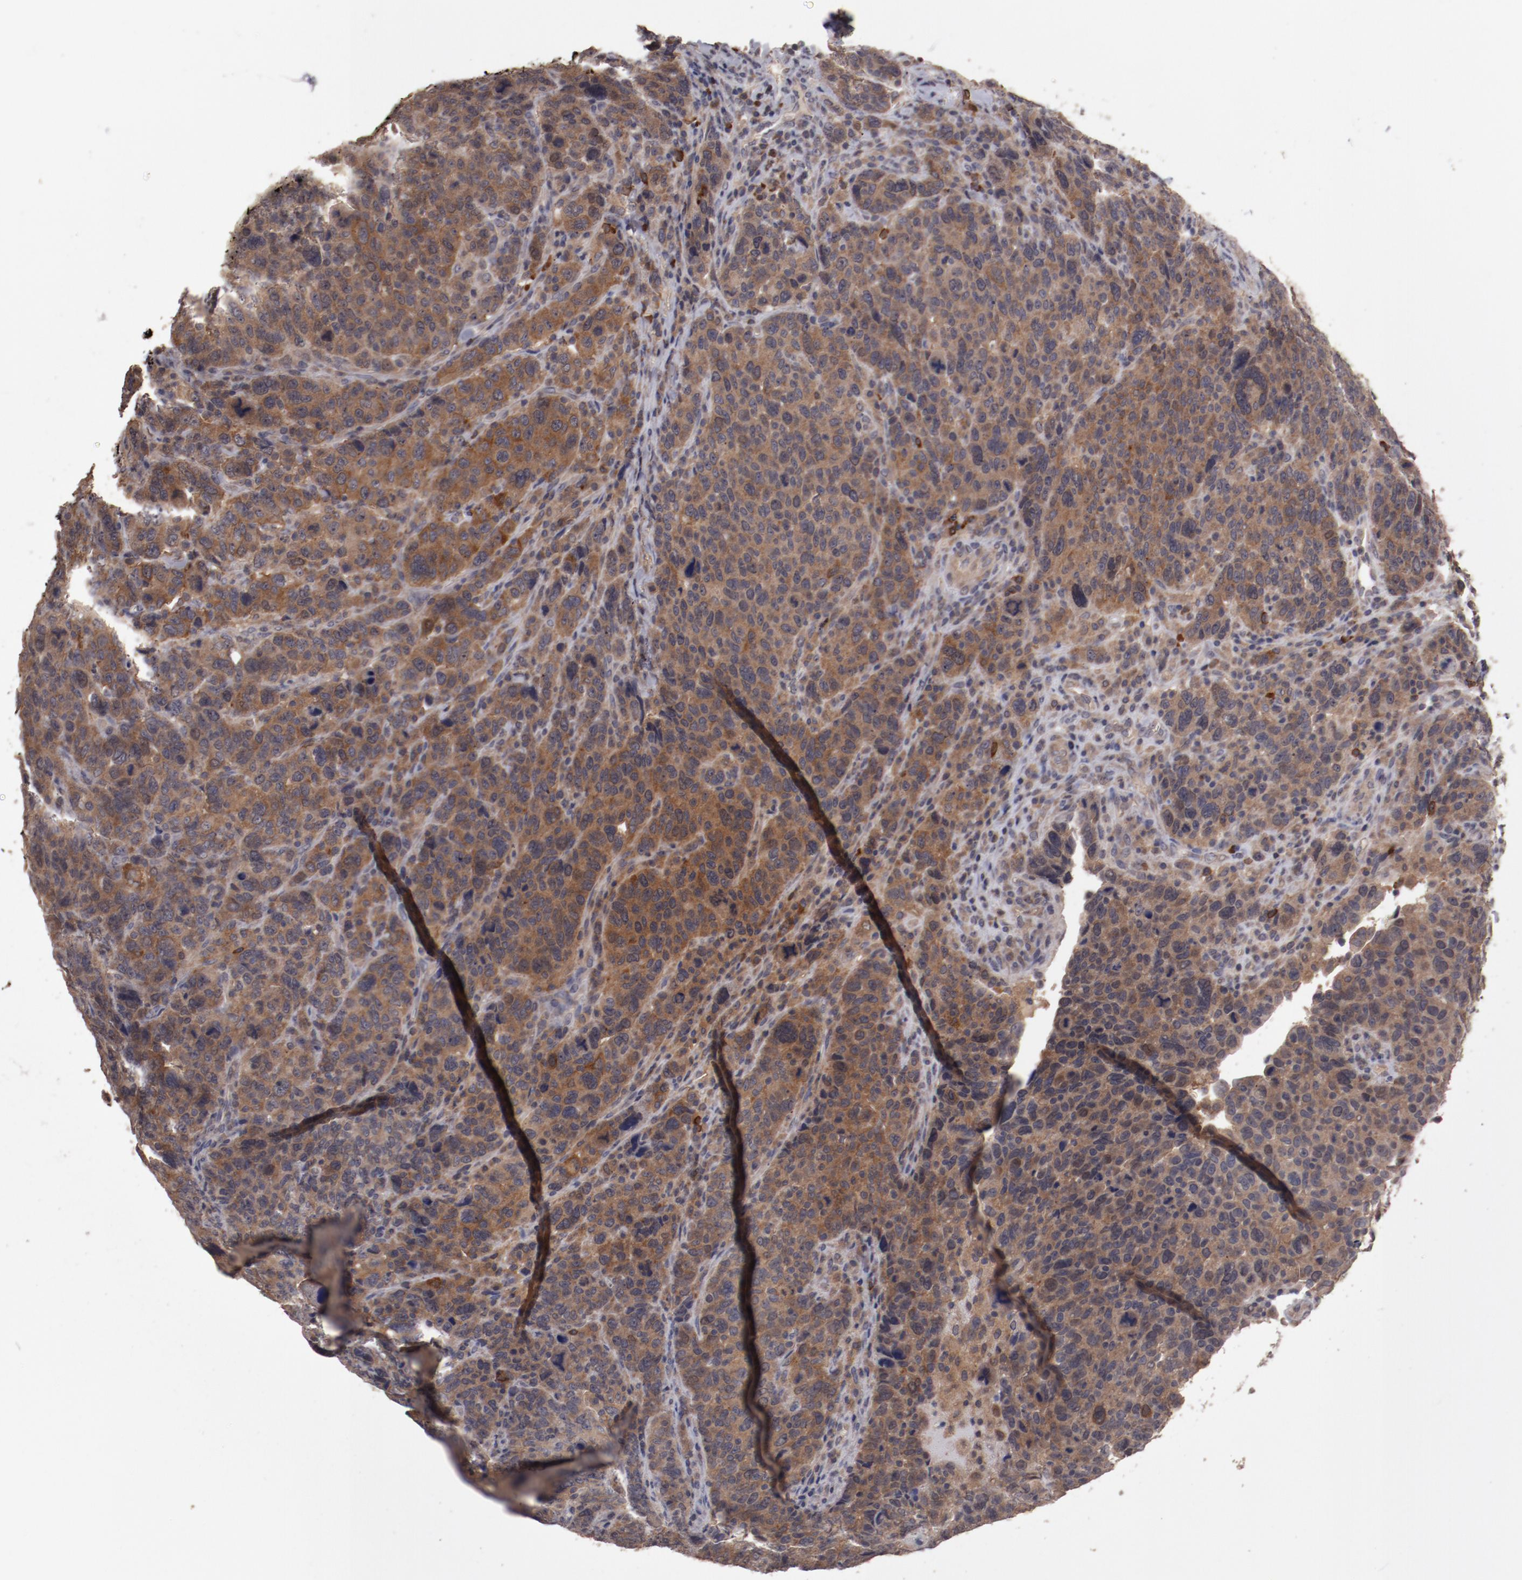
{"staining": {"intensity": "moderate", "quantity": ">75%", "location": "cytoplasmic/membranous"}, "tissue": "breast cancer", "cell_type": "Tumor cells", "image_type": "cancer", "snomed": [{"axis": "morphology", "description": "Duct carcinoma"}, {"axis": "topography", "description": "Breast"}], "caption": "Invasive ductal carcinoma (breast) stained with a brown dye shows moderate cytoplasmic/membranous positive staining in approximately >75% of tumor cells.", "gene": "LRRC75B", "patient": {"sex": "female", "age": 37}}